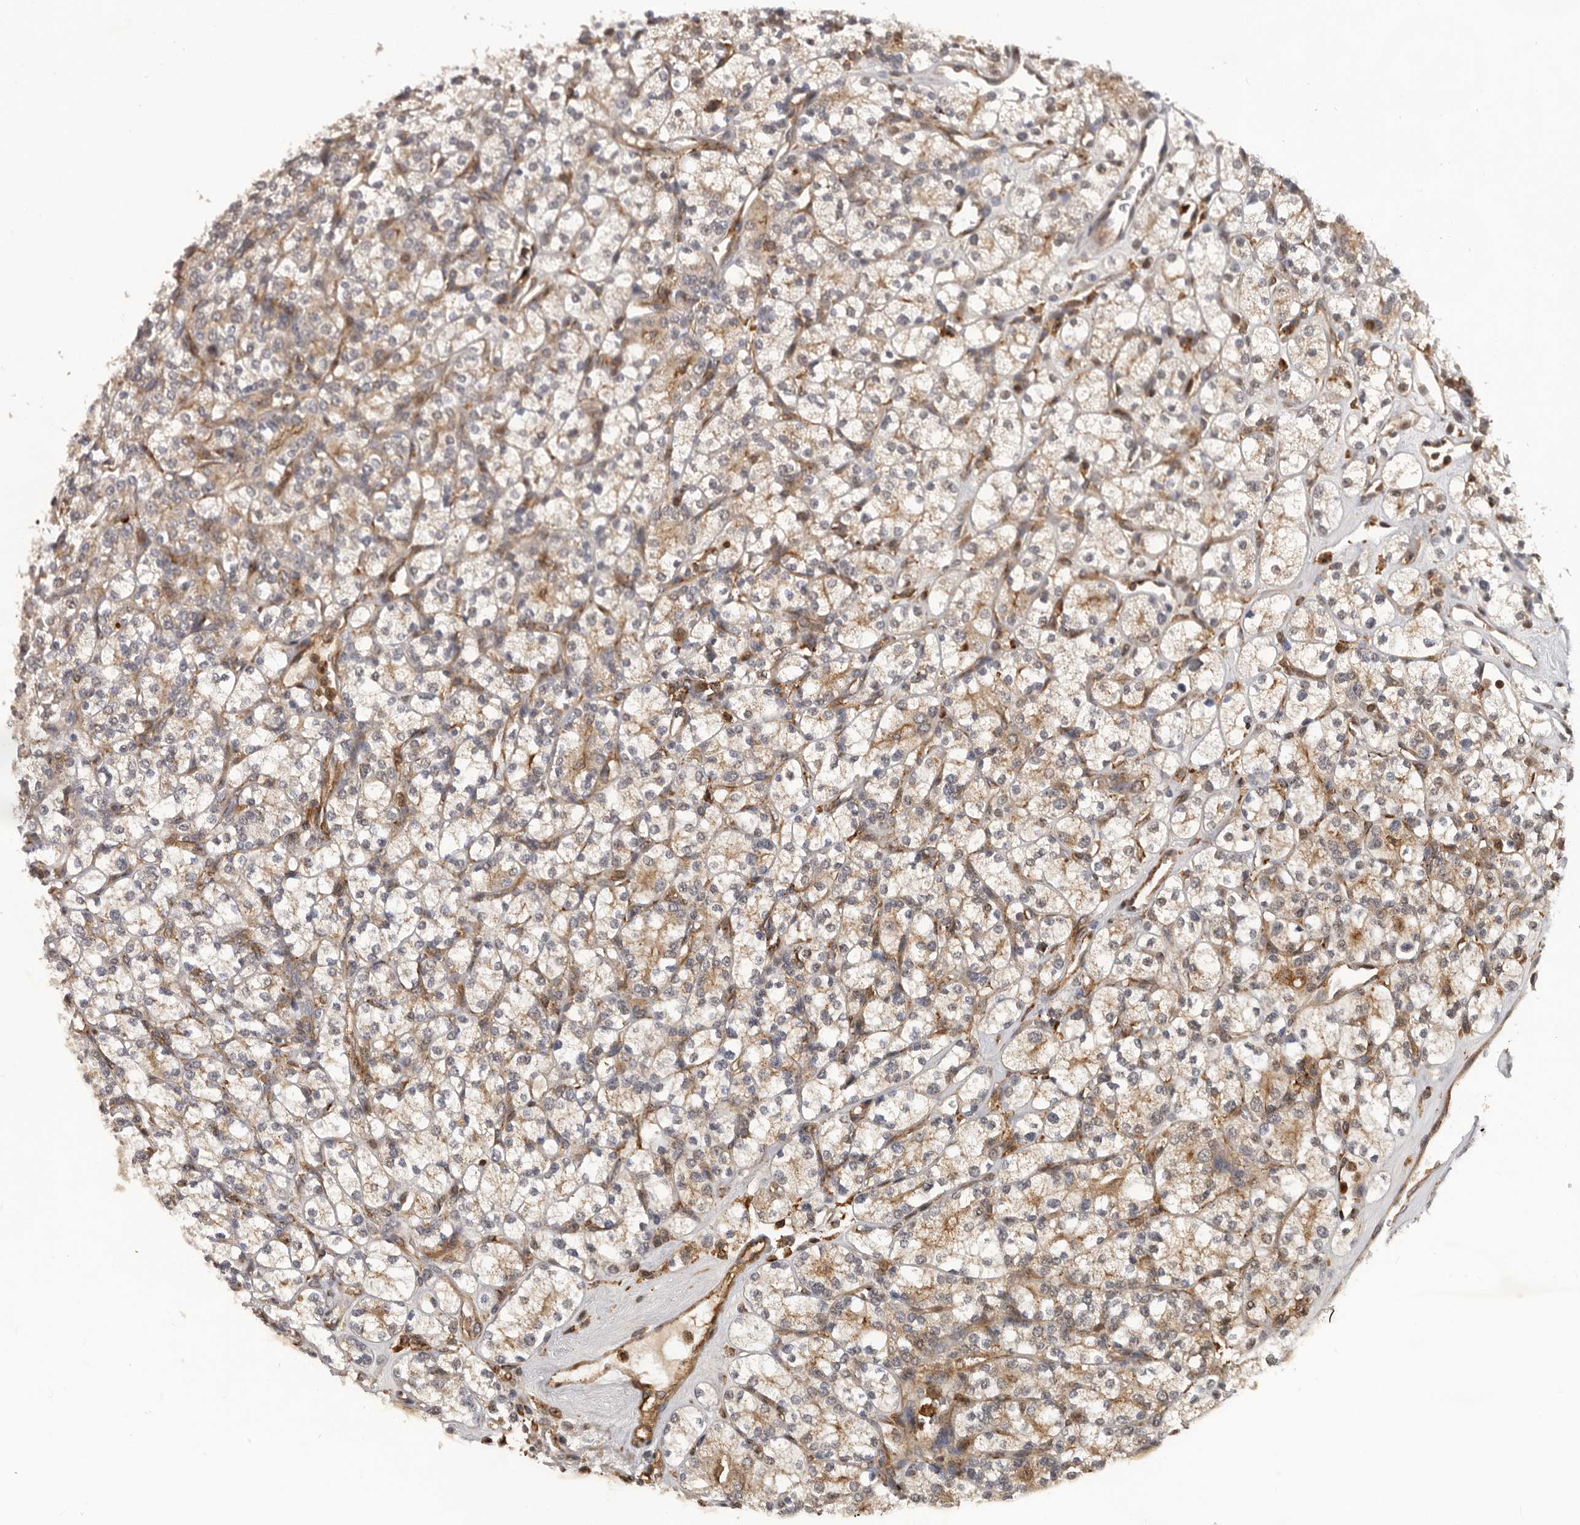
{"staining": {"intensity": "moderate", "quantity": ">75%", "location": "cytoplasmic/membranous"}, "tissue": "renal cancer", "cell_type": "Tumor cells", "image_type": "cancer", "snomed": [{"axis": "morphology", "description": "Adenocarcinoma, NOS"}, {"axis": "topography", "description": "Kidney"}], "caption": "Brown immunohistochemical staining in human adenocarcinoma (renal) reveals moderate cytoplasmic/membranous expression in approximately >75% of tumor cells.", "gene": "RNF157", "patient": {"sex": "male", "age": 77}}